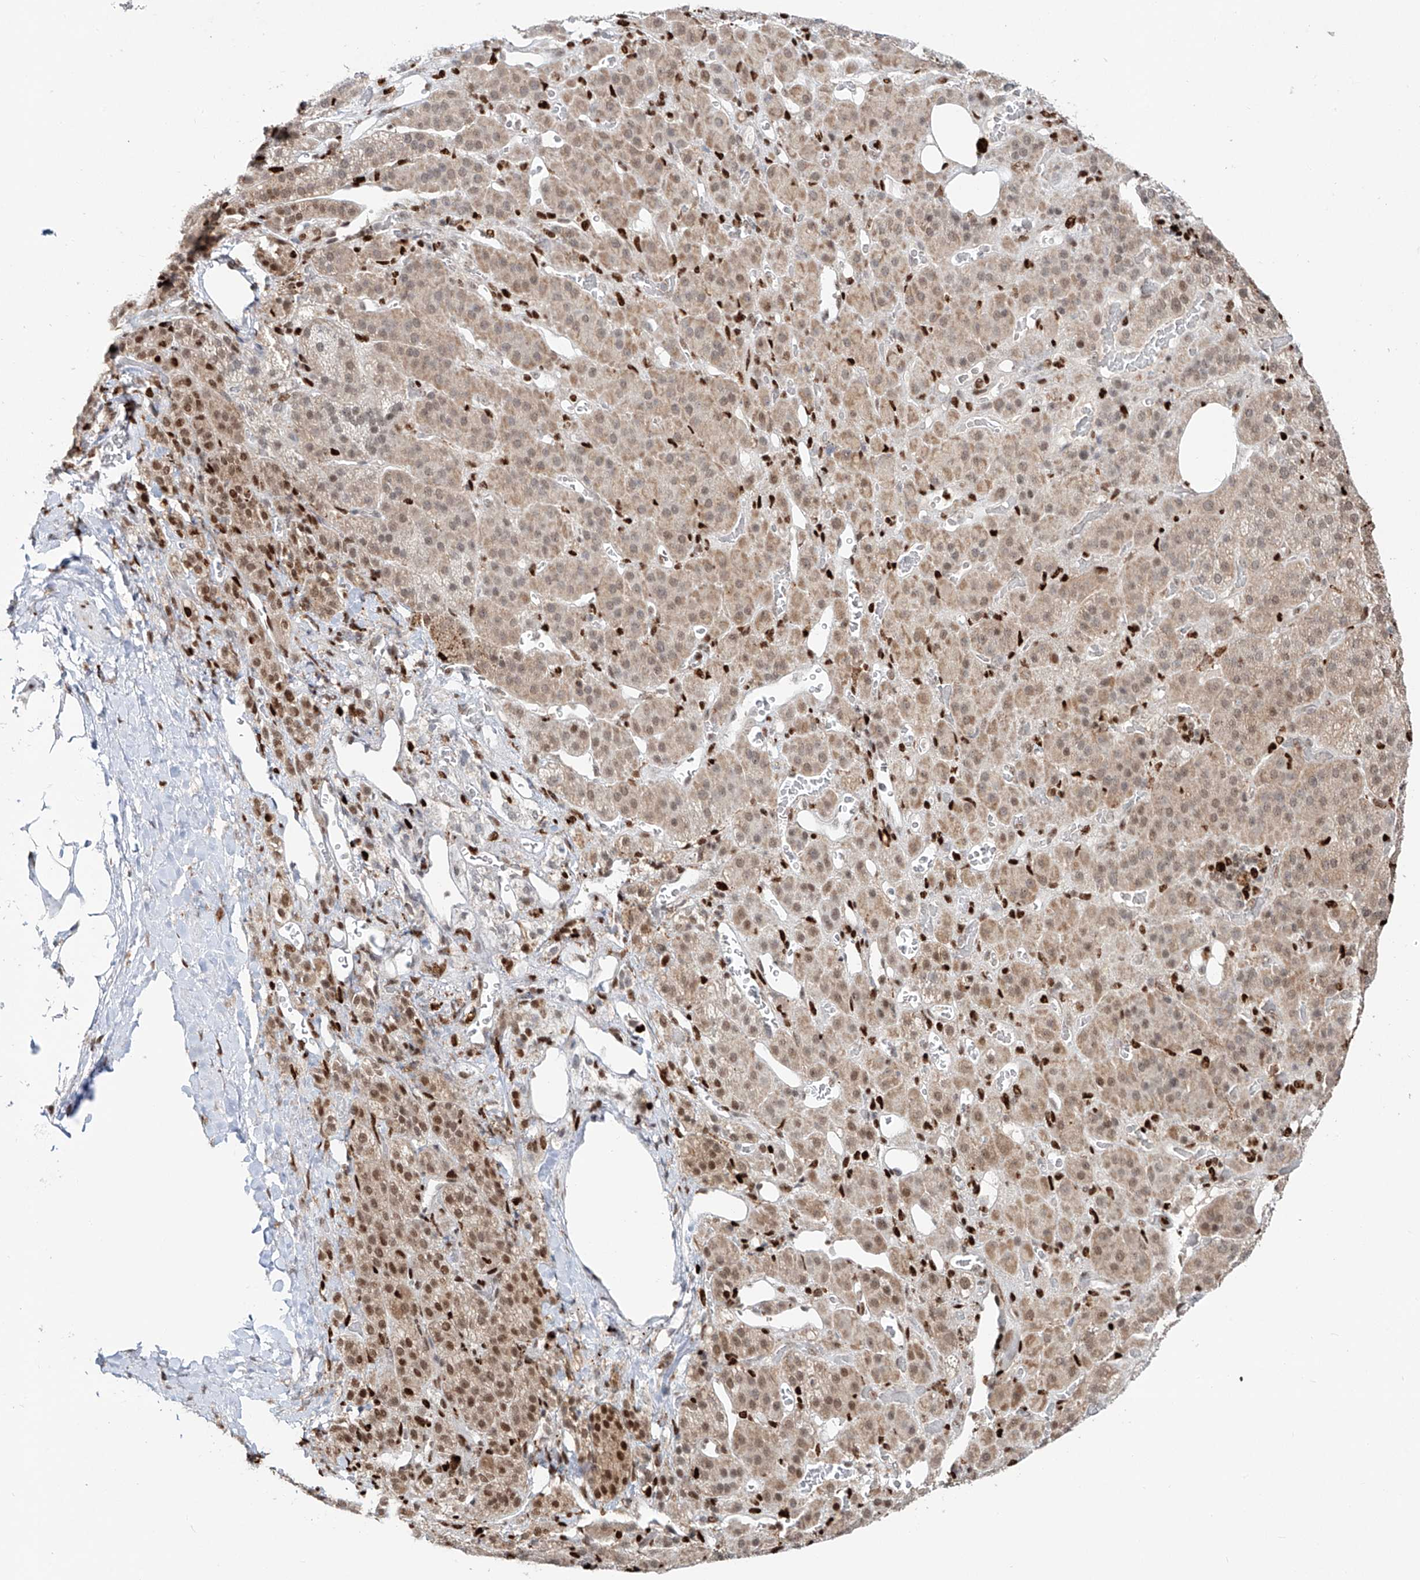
{"staining": {"intensity": "moderate", "quantity": ">75%", "location": "cytoplasmic/membranous,nuclear"}, "tissue": "adrenal gland", "cell_type": "Glandular cells", "image_type": "normal", "snomed": [{"axis": "morphology", "description": "Normal tissue, NOS"}, {"axis": "topography", "description": "Adrenal gland"}], "caption": "Human adrenal gland stained with a protein marker reveals moderate staining in glandular cells.", "gene": "DZIP1L", "patient": {"sex": "male", "age": 57}}